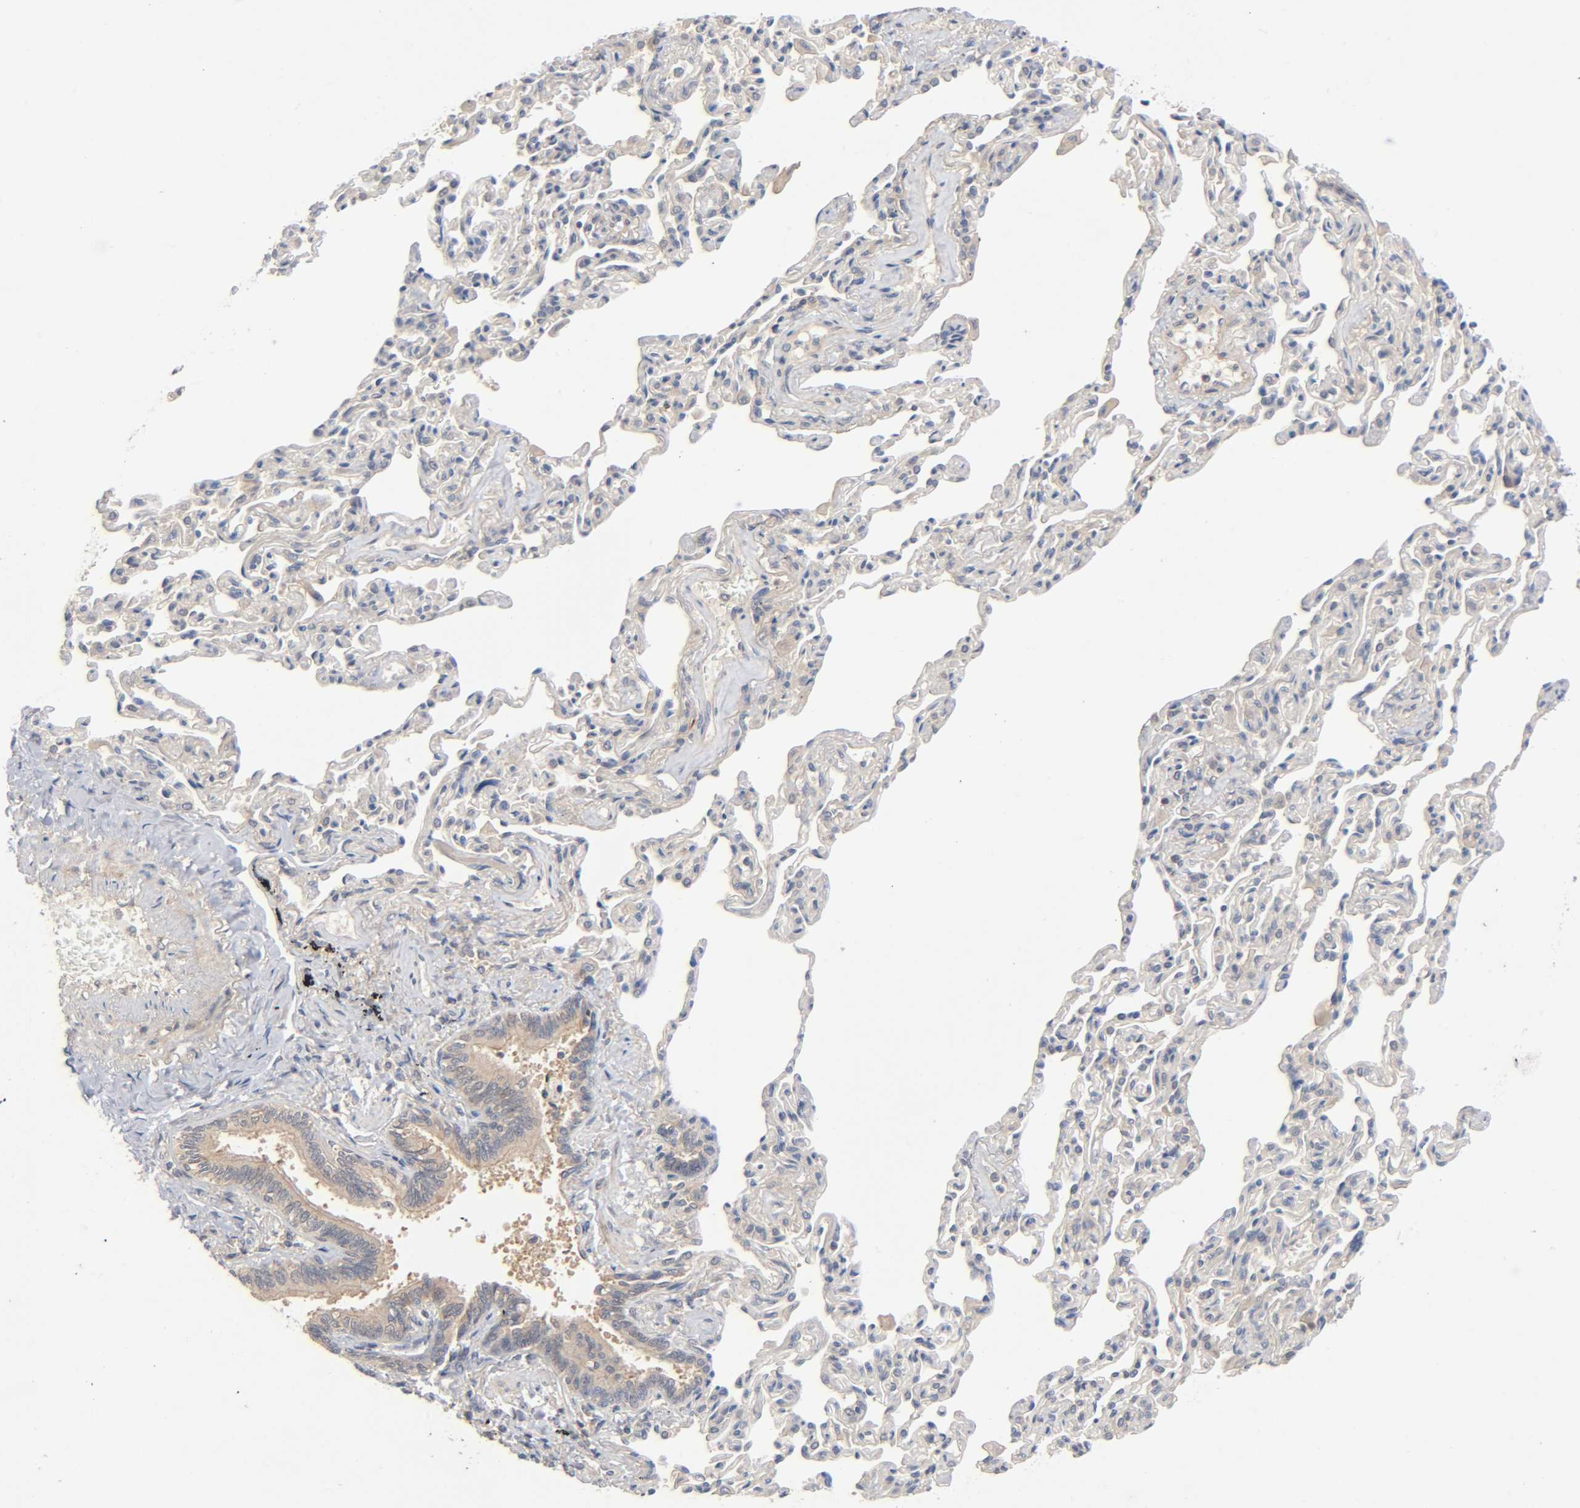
{"staining": {"intensity": "moderate", "quantity": ">75%", "location": "cytoplasmic/membranous"}, "tissue": "bronchus", "cell_type": "Respiratory epithelial cells", "image_type": "normal", "snomed": [{"axis": "morphology", "description": "Normal tissue, NOS"}, {"axis": "topography", "description": "Lung"}], "caption": "Approximately >75% of respiratory epithelial cells in unremarkable bronchus display moderate cytoplasmic/membranous protein positivity as visualized by brown immunohistochemical staining.", "gene": "CPB2", "patient": {"sex": "male", "age": 64}}